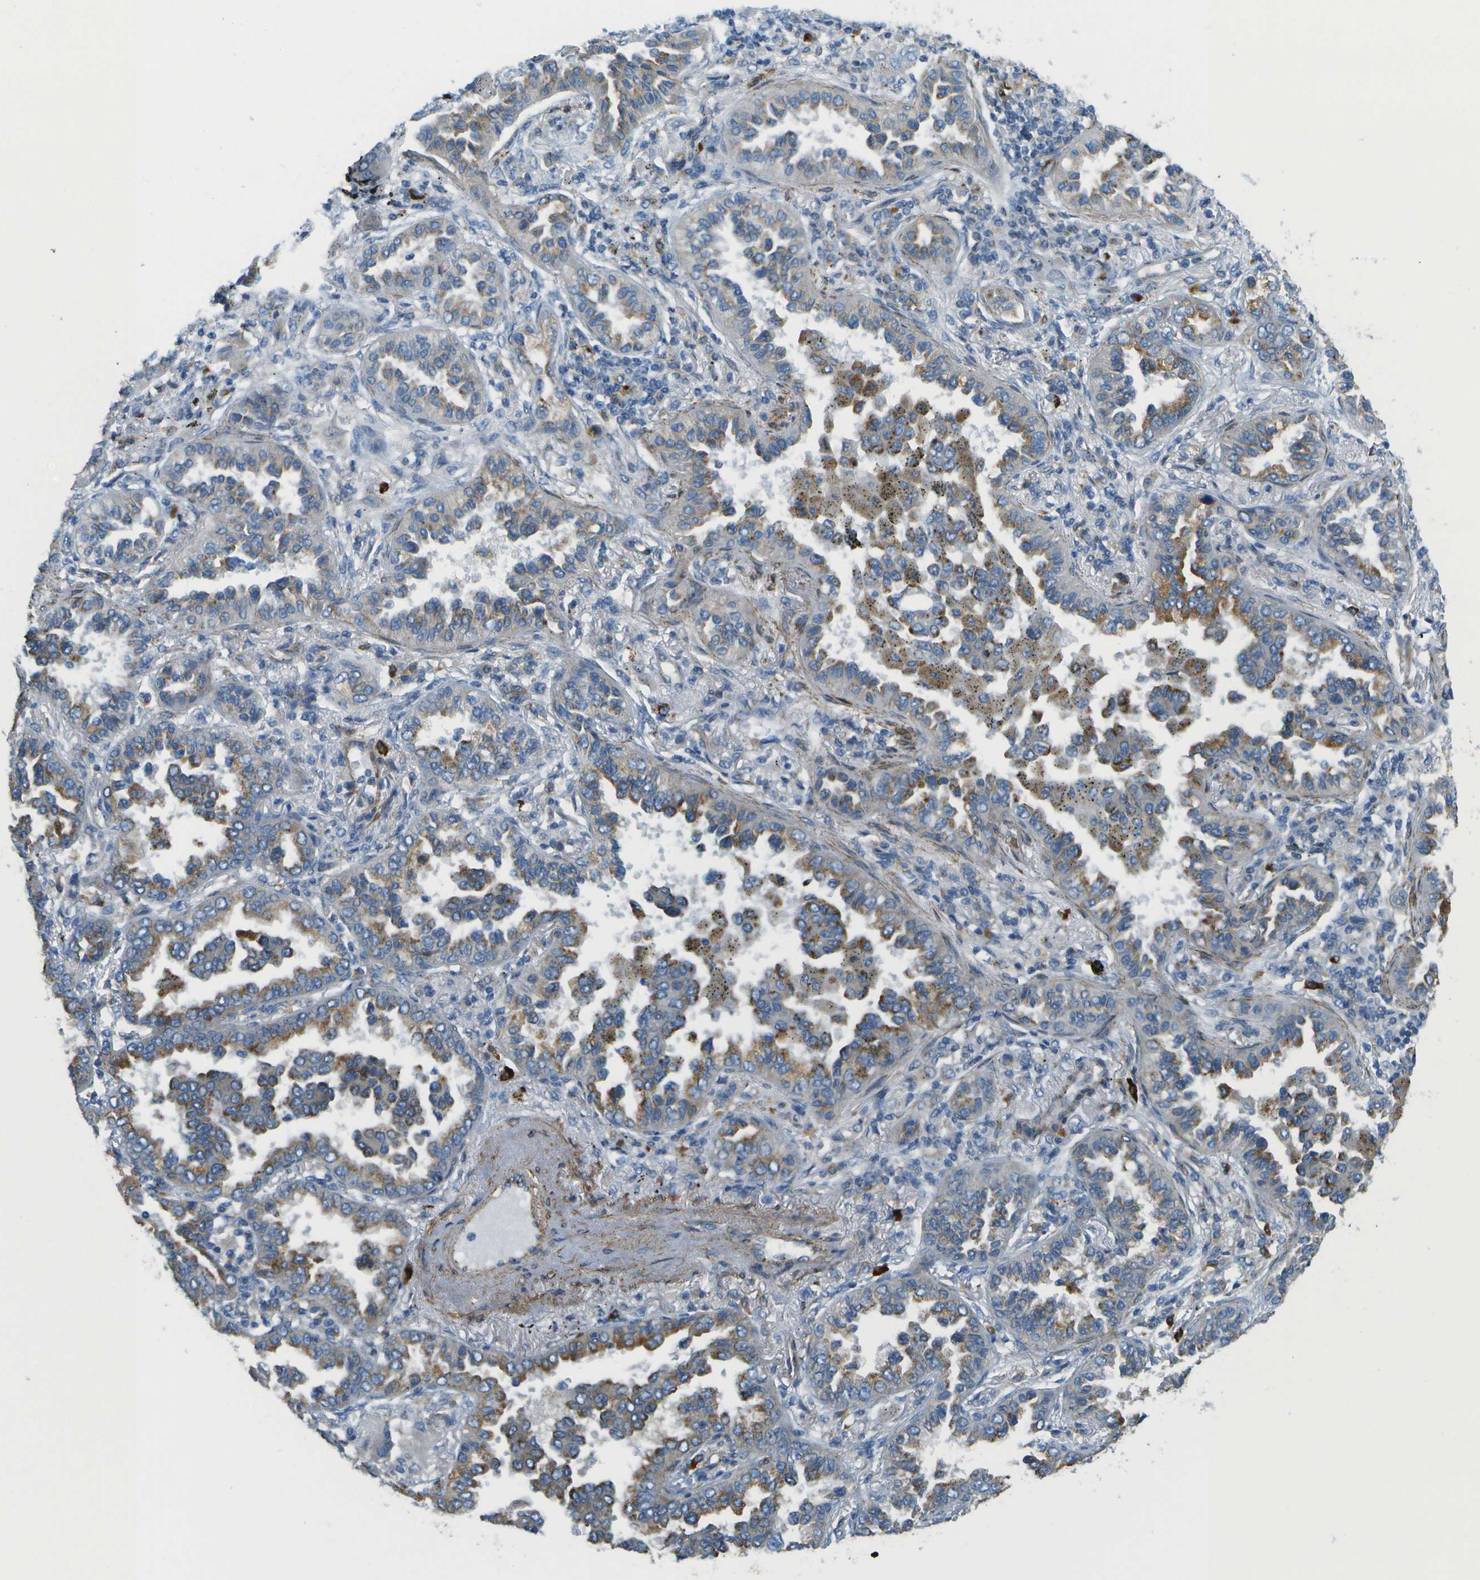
{"staining": {"intensity": "moderate", "quantity": "25%-75%", "location": "cytoplasmic/membranous"}, "tissue": "lung cancer", "cell_type": "Tumor cells", "image_type": "cancer", "snomed": [{"axis": "morphology", "description": "Normal tissue, NOS"}, {"axis": "morphology", "description": "Adenocarcinoma, NOS"}, {"axis": "topography", "description": "Lung"}], "caption": "An image showing moderate cytoplasmic/membranous expression in approximately 25%-75% of tumor cells in lung cancer, as visualized by brown immunohistochemical staining.", "gene": "MYH11", "patient": {"sex": "male", "age": 59}}